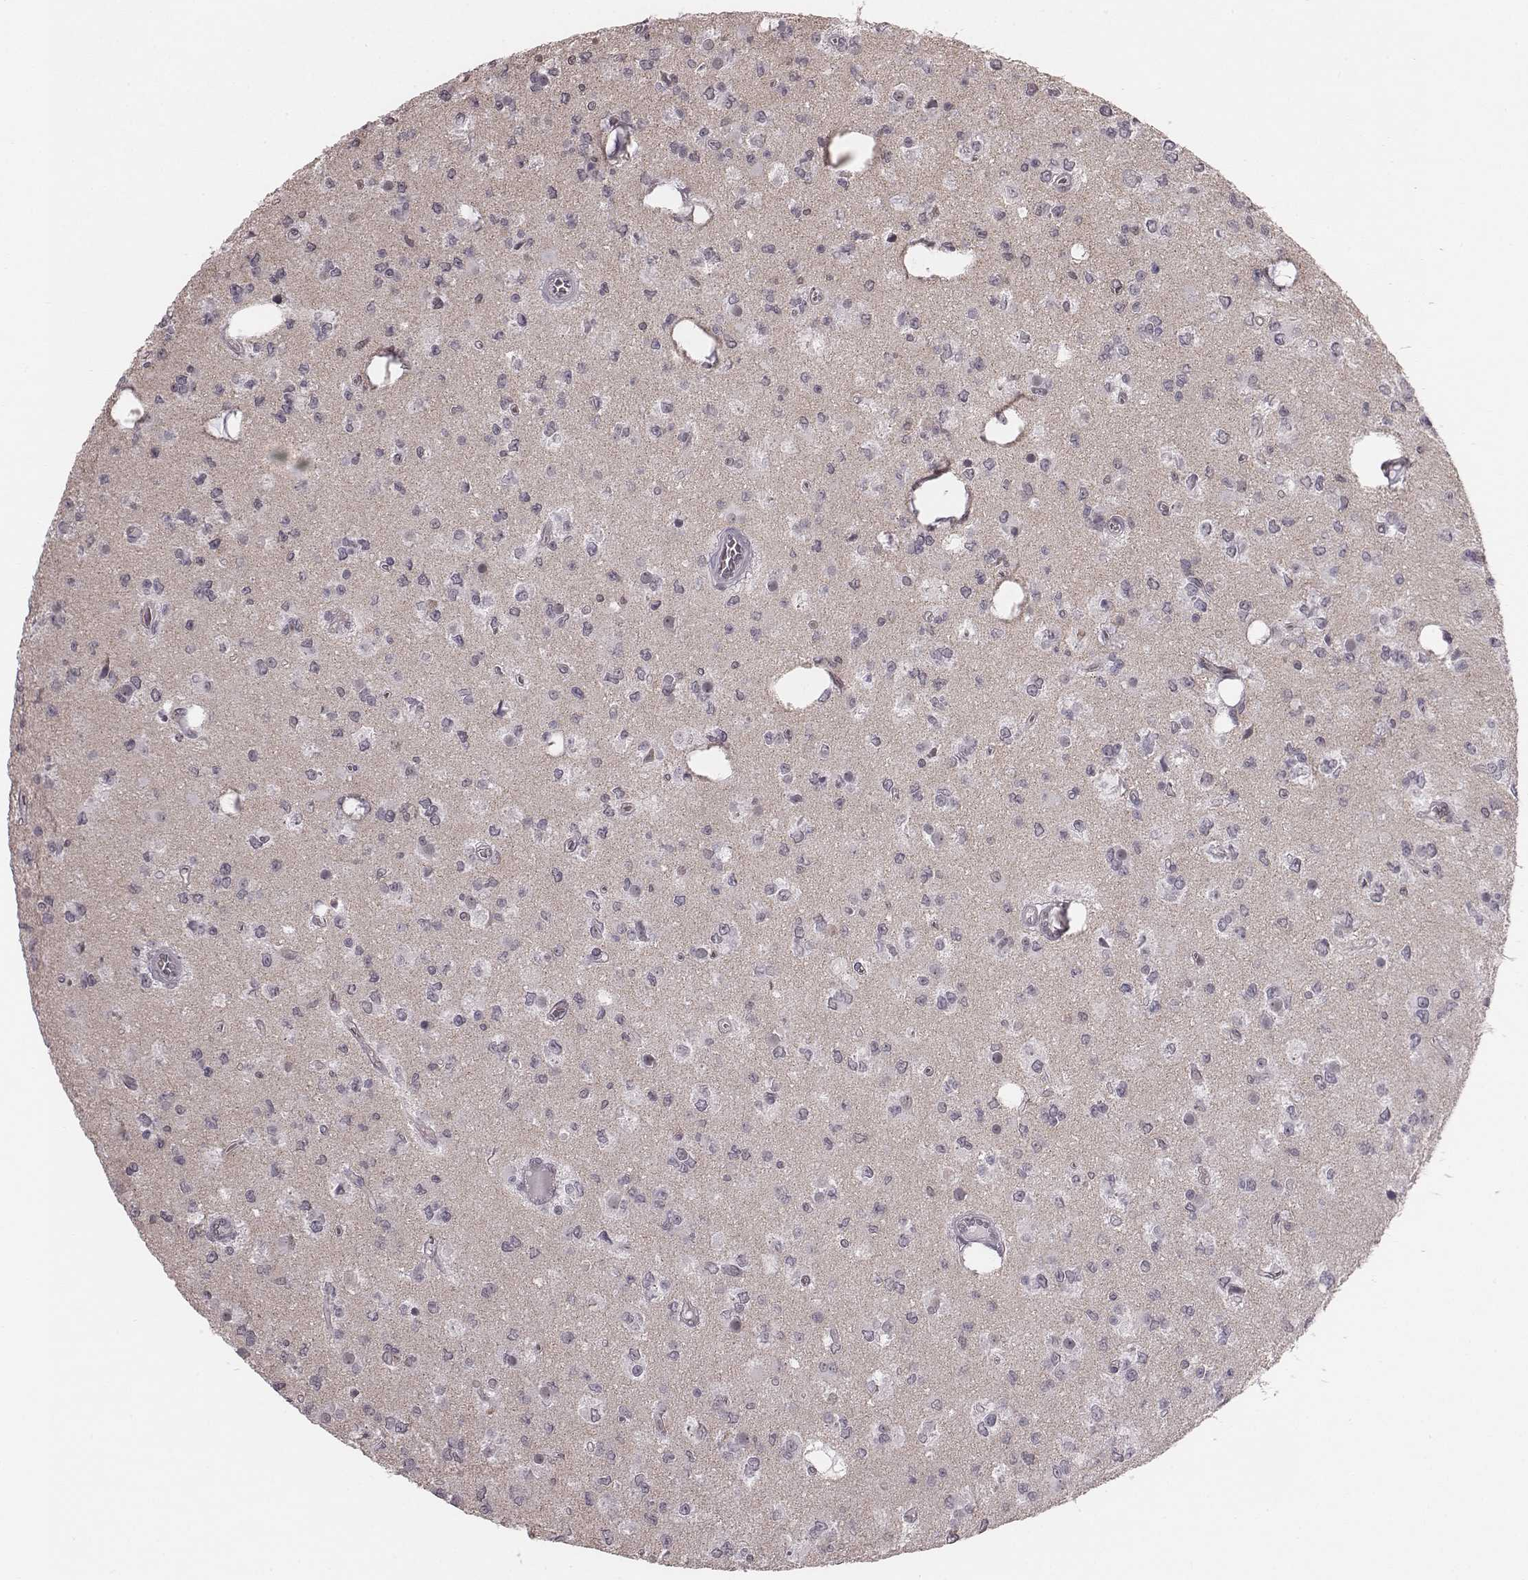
{"staining": {"intensity": "negative", "quantity": "none", "location": "none"}, "tissue": "glioma", "cell_type": "Tumor cells", "image_type": "cancer", "snomed": [{"axis": "morphology", "description": "Glioma, malignant, Low grade"}, {"axis": "topography", "description": "Brain"}], "caption": "A histopathology image of human malignant glioma (low-grade) is negative for staining in tumor cells.", "gene": "RPGRIP1", "patient": {"sex": "female", "age": 45}}